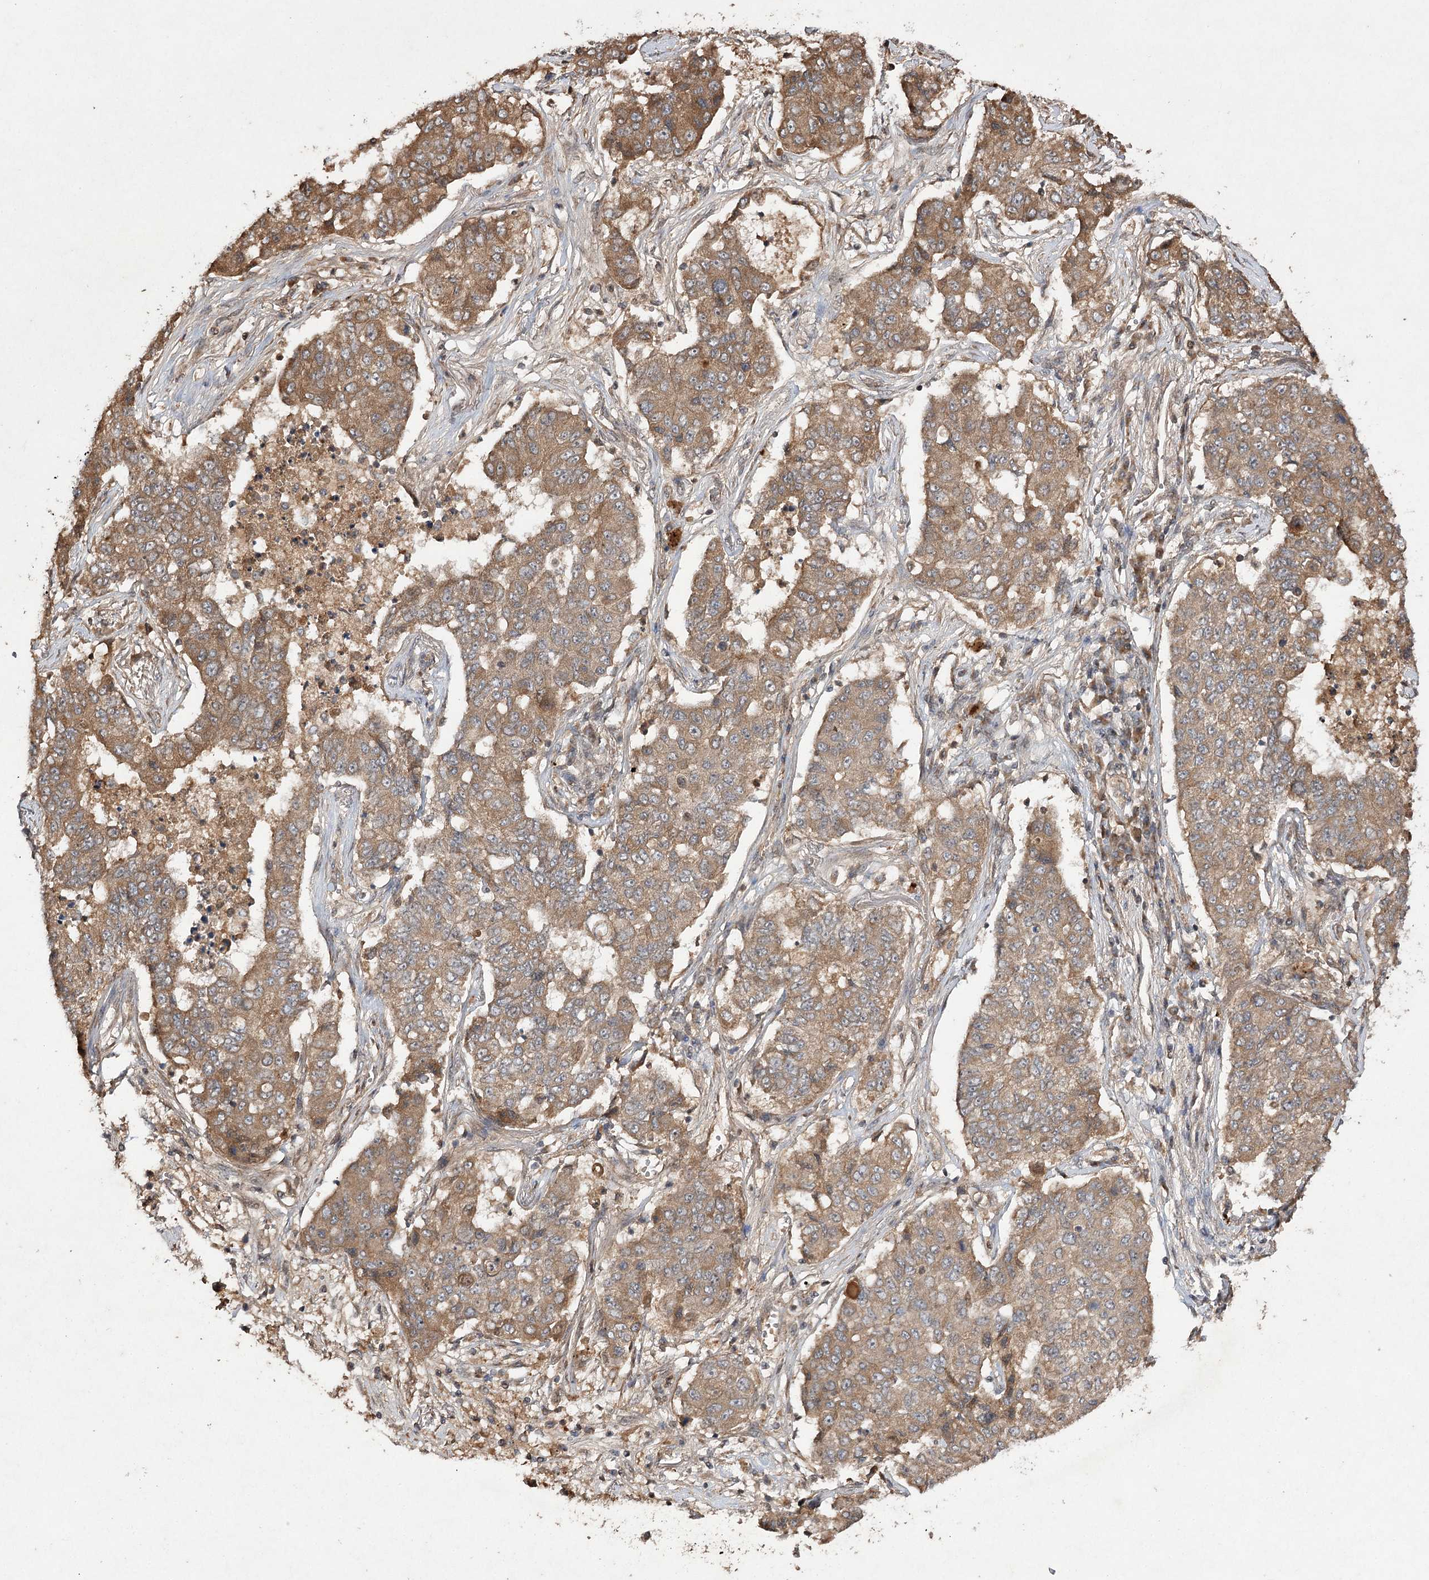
{"staining": {"intensity": "moderate", "quantity": ">75%", "location": "cytoplasmic/membranous"}, "tissue": "lung cancer", "cell_type": "Tumor cells", "image_type": "cancer", "snomed": [{"axis": "morphology", "description": "Squamous cell carcinoma, NOS"}, {"axis": "topography", "description": "Lung"}], "caption": "Lung cancer stained for a protein exhibits moderate cytoplasmic/membranous positivity in tumor cells. (DAB (3,3'-diaminobenzidine) = brown stain, brightfield microscopy at high magnification).", "gene": "FANCL", "patient": {"sex": "male", "age": 74}}